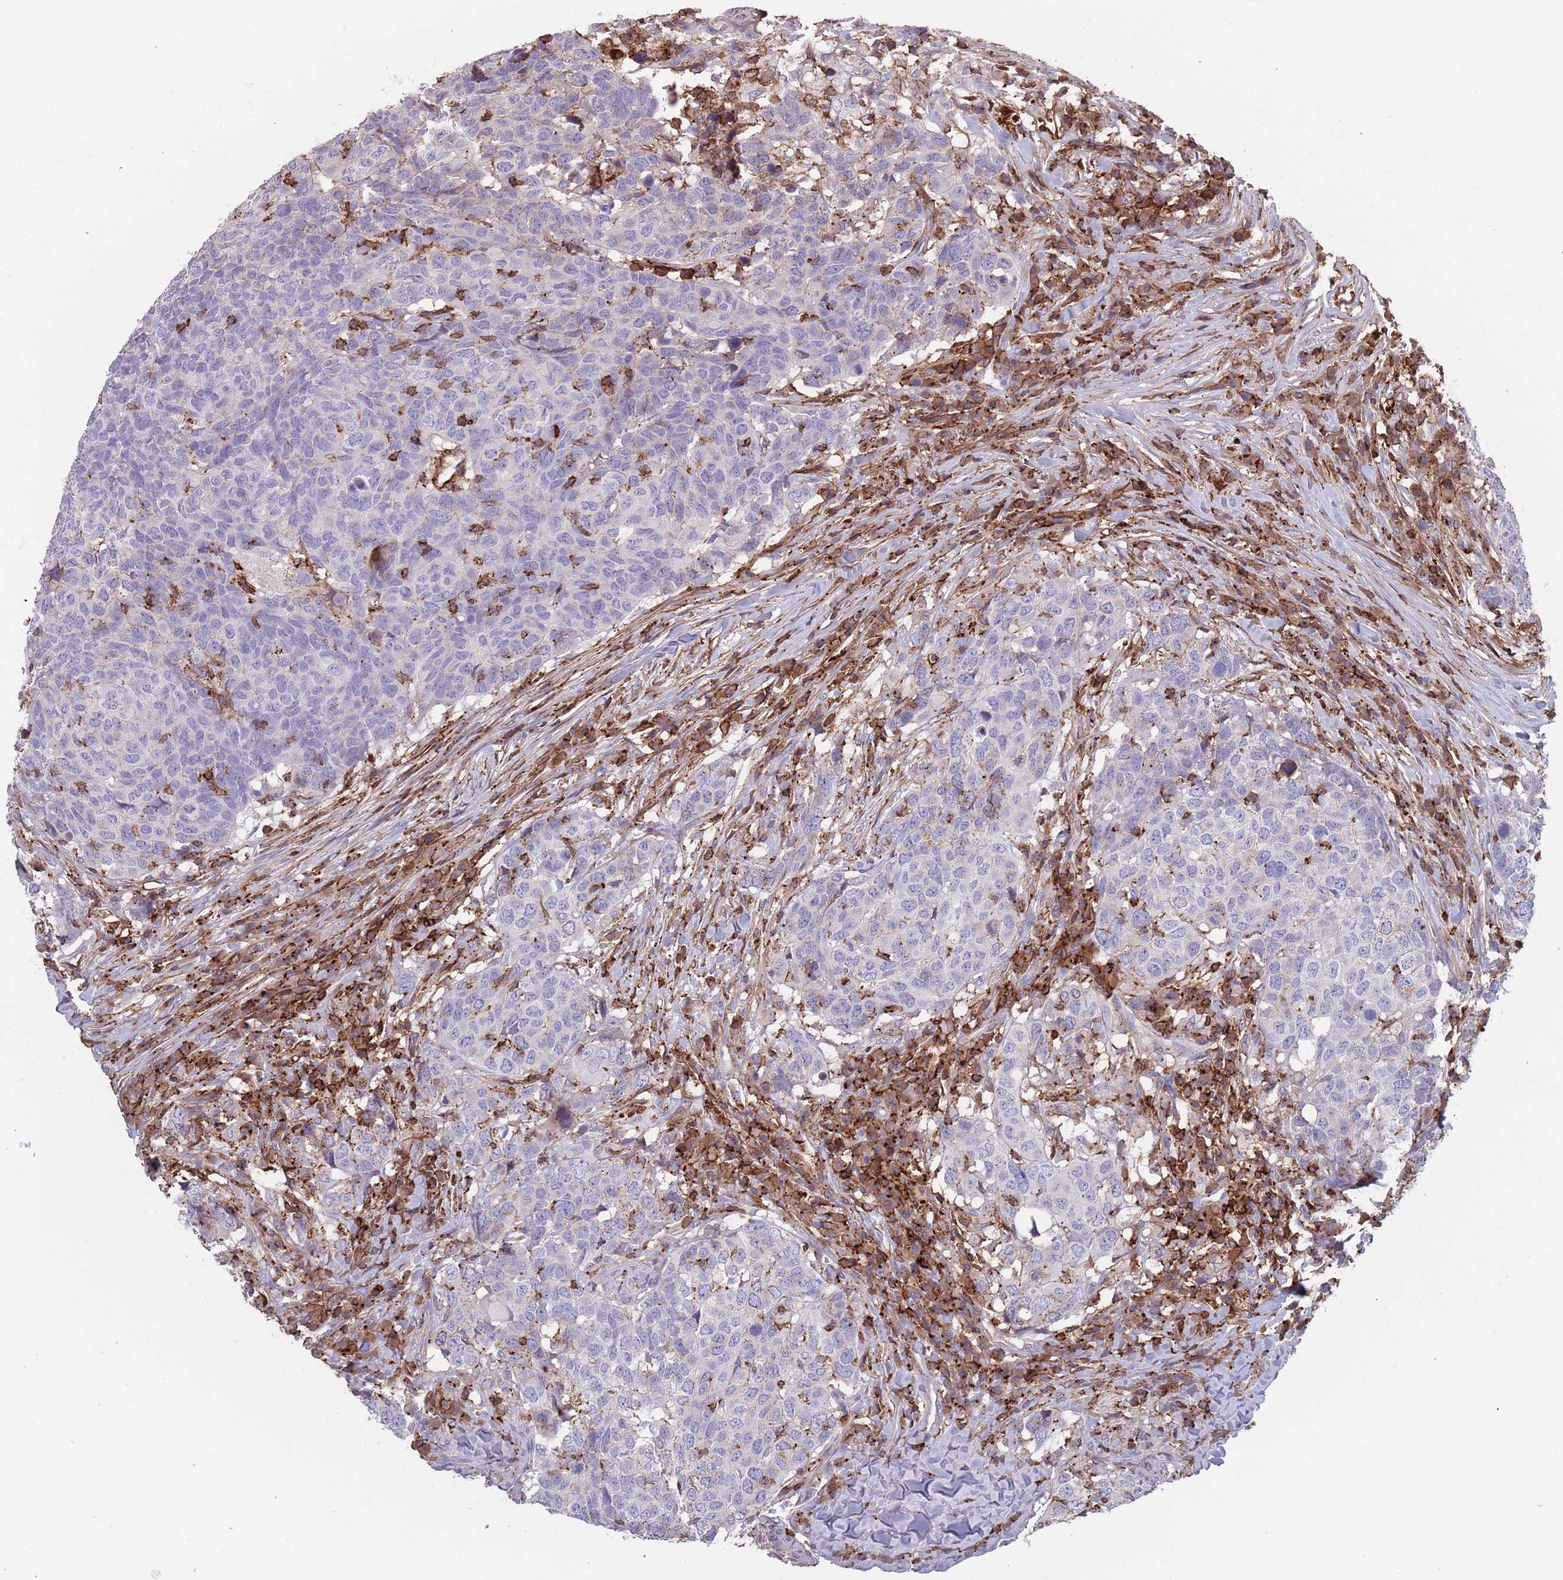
{"staining": {"intensity": "negative", "quantity": "none", "location": "none"}, "tissue": "head and neck cancer", "cell_type": "Tumor cells", "image_type": "cancer", "snomed": [{"axis": "morphology", "description": "Normal tissue, NOS"}, {"axis": "morphology", "description": "Squamous cell carcinoma, NOS"}, {"axis": "topography", "description": "Skeletal muscle"}, {"axis": "topography", "description": "Vascular tissue"}, {"axis": "topography", "description": "Peripheral nerve tissue"}, {"axis": "topography", "description": "Head-Neck"}], "caption": "DAB (3,3'-diaminobenzidine) immunohistochemical staining of human head and neck cancer reveals no significant positivity in tumor cells. (Stains: DAB (3,3'-diaminobenzidine) IHC with hematoxylin counter stain, Microscopy: brightfield microscopy at high magnification).", "gene": "RNF144A", "patient": {"sex": "male", "age": 66}}